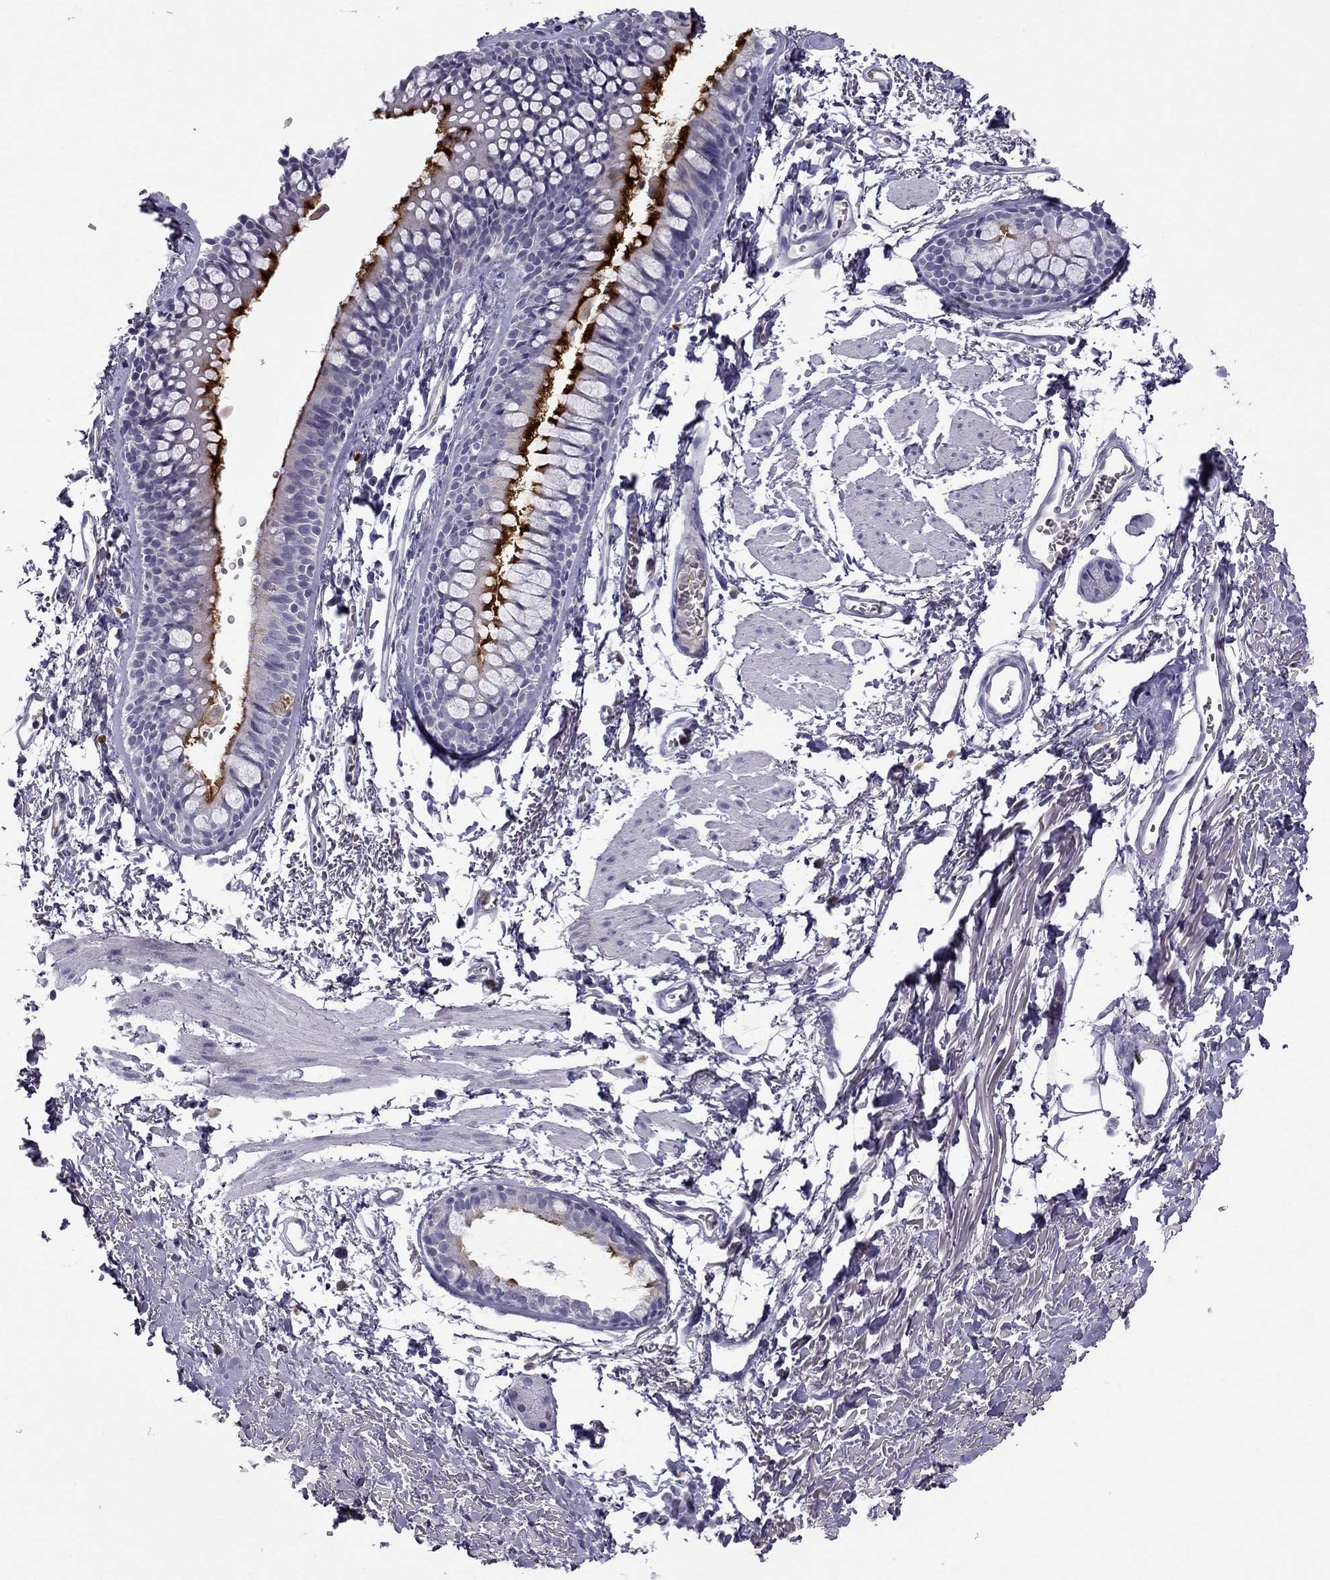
{"staining": {"intensity": "negative", "quantity": "none", "location": "none"}, "tissue": "adipose tissue", "cell_type": "Adipocytes", "image_type": "normal", "snomed": [{"axis": "morphology", "description": "Normal tissue, NOS"}, {"axis": "topography", "description": "Cartilage tissue"}, {"axis": "topography", "description": "Bronchus"}], "caption": "Adipocytes show no significant protein expression in normal adipose tissue.", "gene": "STOML3", "patient": {"sex": "female", "age": 79}}